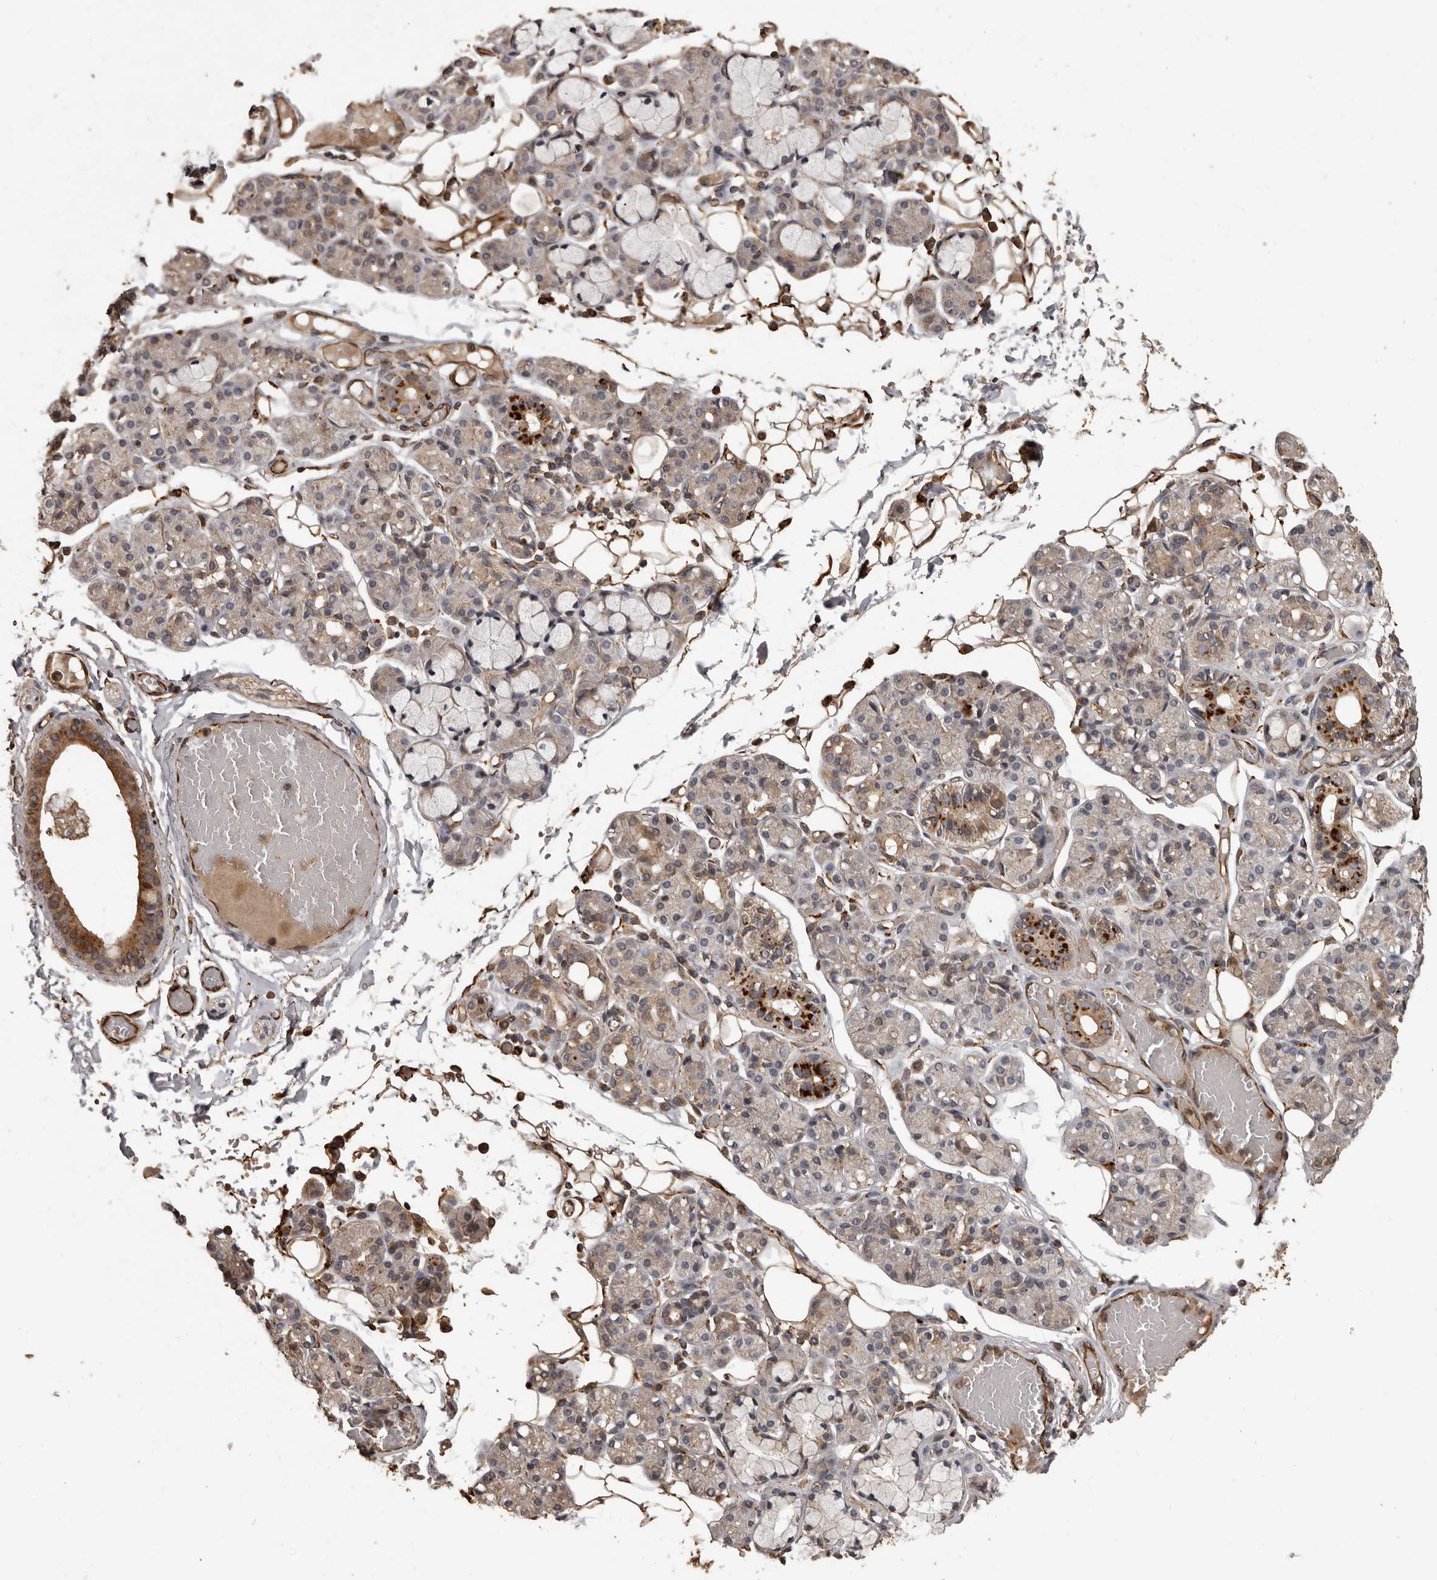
{"staining": {"intensity": "moderate", "quantity": "25%-75%", "location": "cytoplasmic/membranous"}, "tissue": "salivary gland", "cell_type": "Glandular cells", "image_type": "normal", "snomed": [{"axis": "morphology", "description": "Normal tissue, NOS"}, {"axis": "topography", "description": "Salivary gland"}], "caption": "A brown stain labels moderate cytoplasmic/membranous staining of a protein in glandular cells of normal salivary gland. The staining was performed using DAB (3,3'-diaminobenzidine), with brown indicating positive protein expression. Nuclei are stained blue with hematoxylin.", "gene": "BRAT1", "patient": {"sex": "male", "age": 63}}